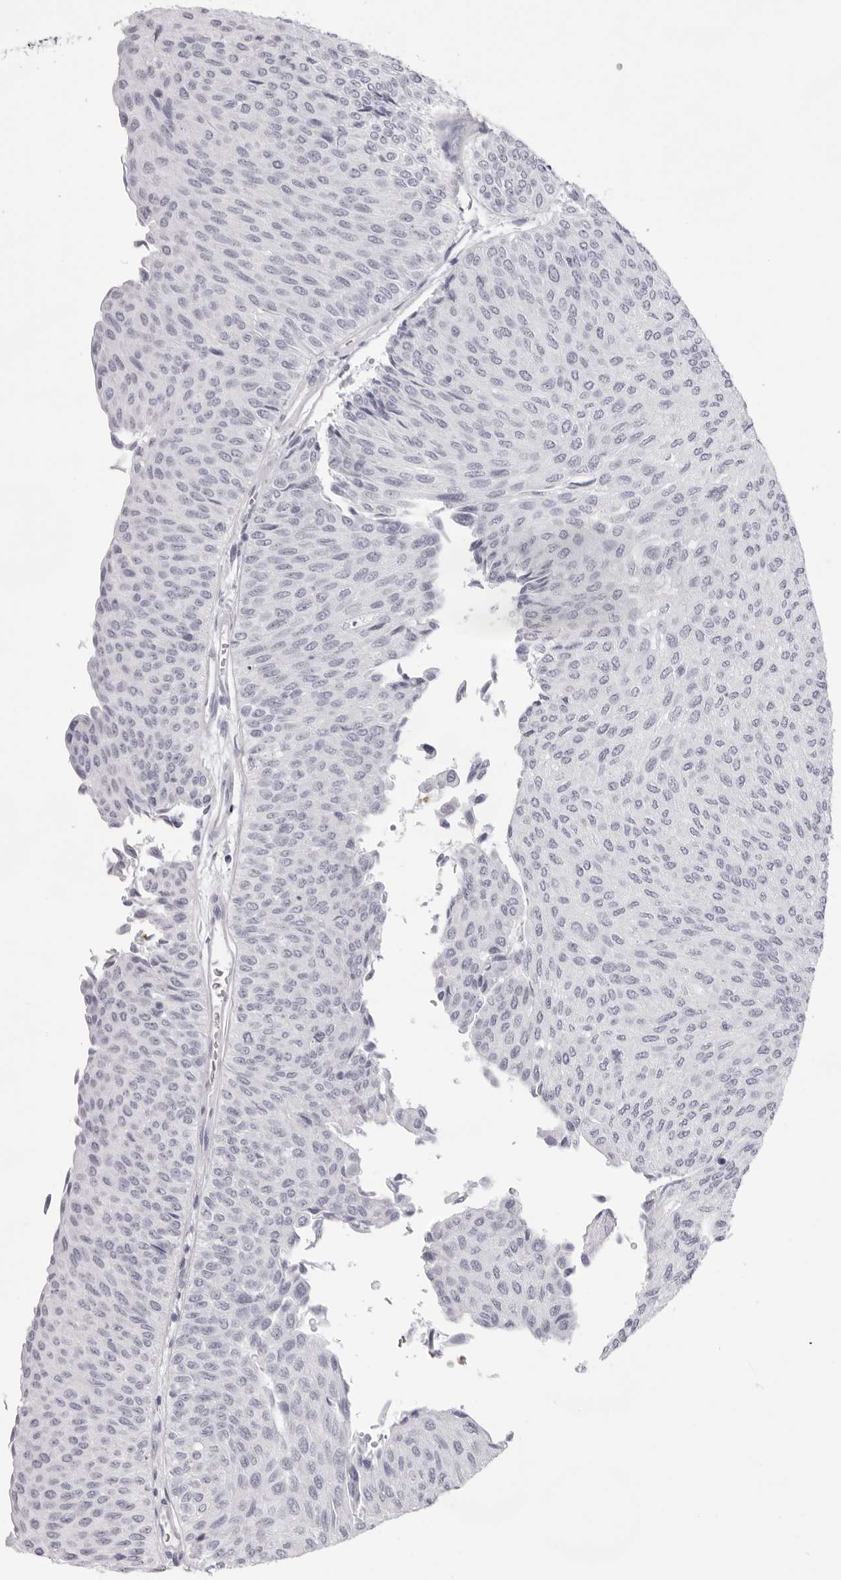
{"staining": {"intensity": "negative", "quantity": "none", "location": "none"}, "tissue": "urothelial cancer", "cell_type": "Tumor cells", "image_type": "cancer", "snomed": [{"axis": "morphology", "description": "Urothelial carcinoma, Low grade"}, {"axis": "topography", "description": "Urinary bladder"}], "caption": "Immunohistochemical staining of human urothelial cancer displays no significant expression in tumor cells.", "gene": "SPTA1", "patient": {"sex": "male", "age": 78}}